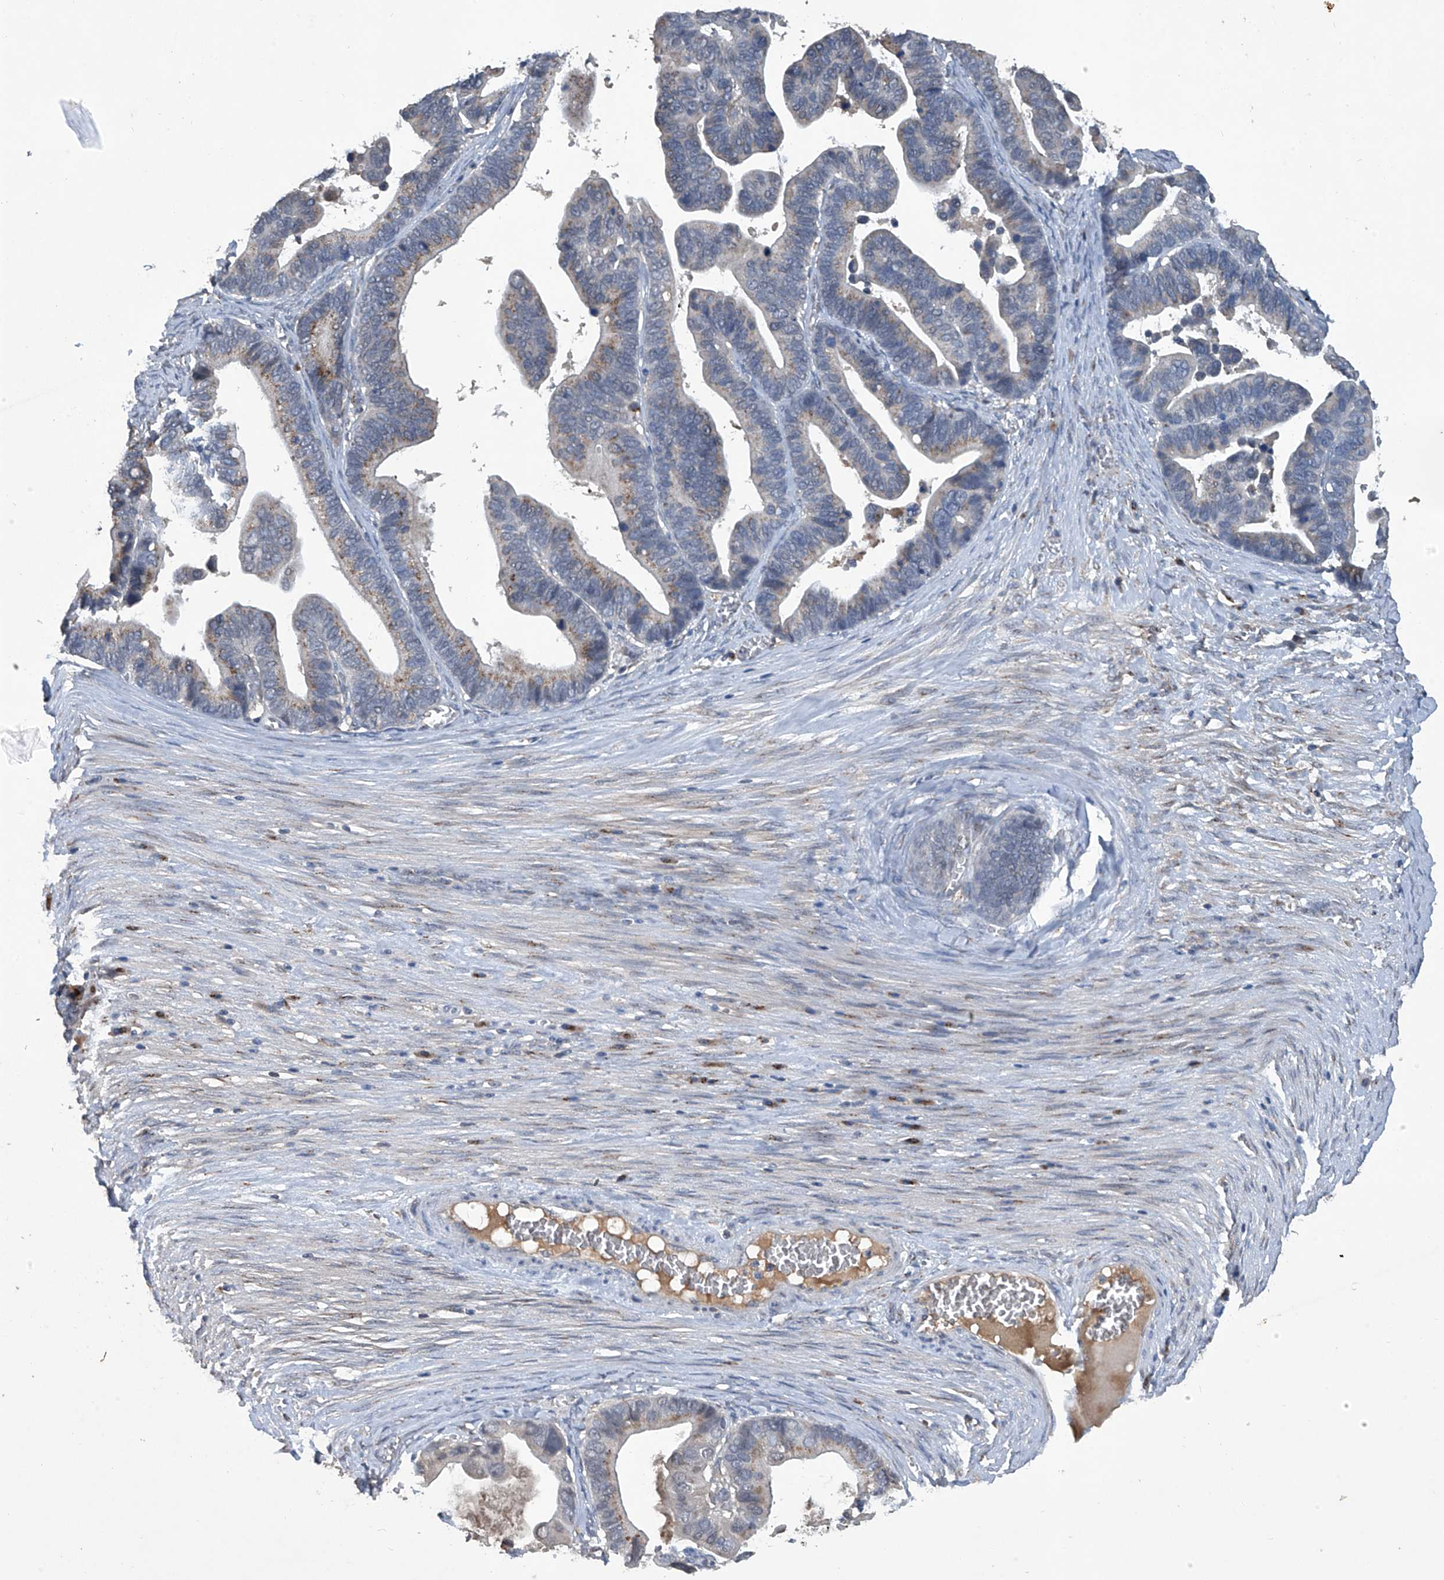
{"staining": {"intensity": "weak", "quantity": "25%-75%", "location": "cytoplasmic/membranous"}, "tissue": "ovarian cancer", "cell_type": "Tumor cells", "image_type": "cancer", "snomed": [{"axis": "morphology", "description": "Cystadenocarcinoma, serous, NOS"}, {"axis": "topography", "description": "Ovary"}], "caption": "Weak cytoplasmic/membranous expression for a protein is seen in about 25%-75% of tumor cells of ovarian cancer (serous cystadenocarcinoma) using immunohistochemistry.", "gene": "PCSK5", "patient": {"sex": "female", "age": 56}}